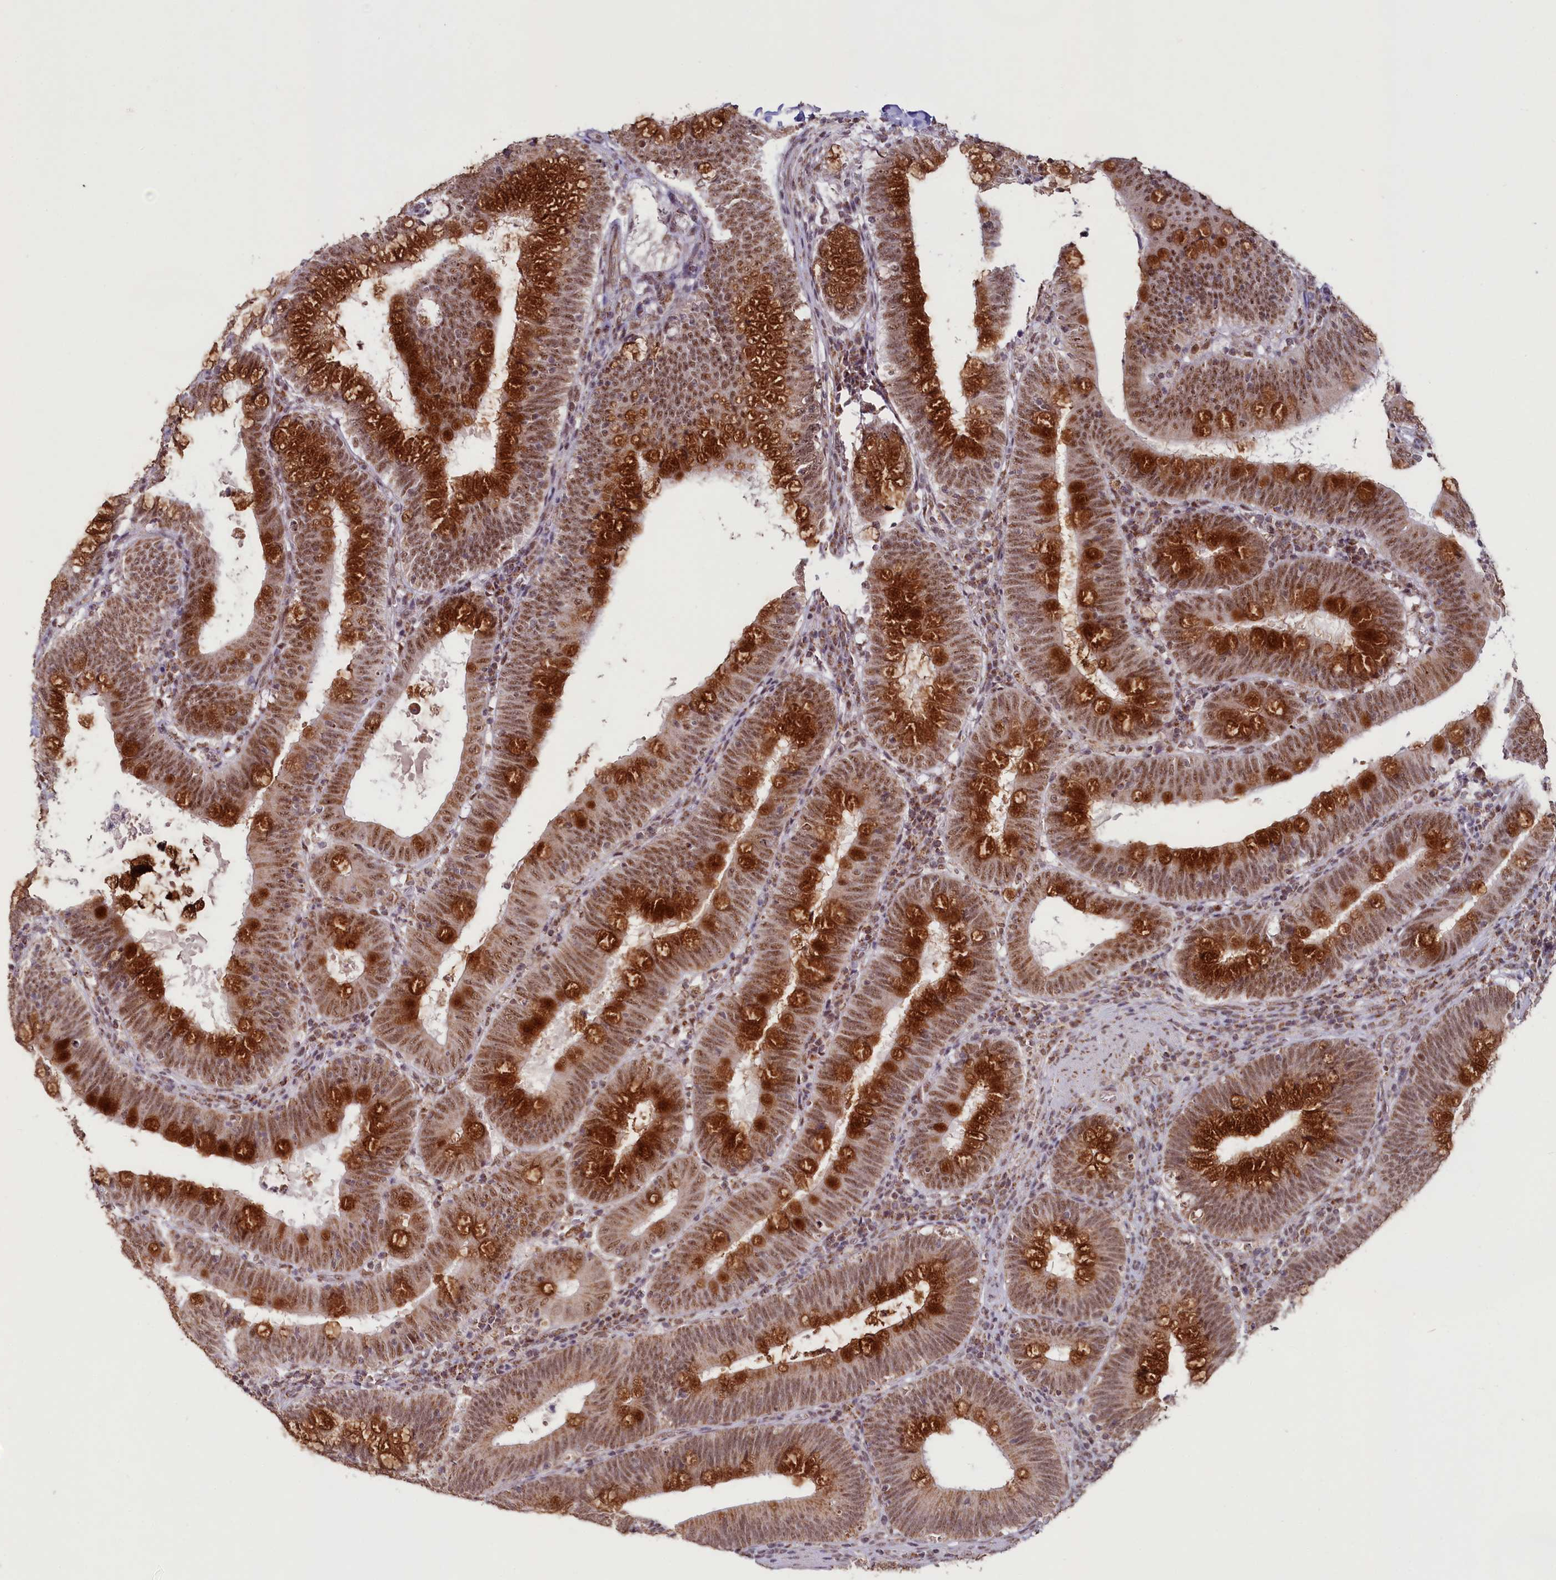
{"staining": {"intensity": "strong", "quantity": ">75%", "location": "cytoplasmic/membranous,nuclear"}, "tissue": "colorectal cancer", "cell_type": "Tumor cells", "image_type": "cancer", "snomed": [{"axis": "morphology", "description": "Normal tissue, NOS"}, {"axis": "topography", "description": "Colon"}], "caption": "Colorectal cancer stained with DAB (3,3'-diaminobenzidine) immunohistochemistry reveals high levels of strong cytoplasmic/membranous and nuclear positivity in about >75% of tumor cells.", "gene": "PDE6D", "patient": {"sex": "female", "age": 82}}